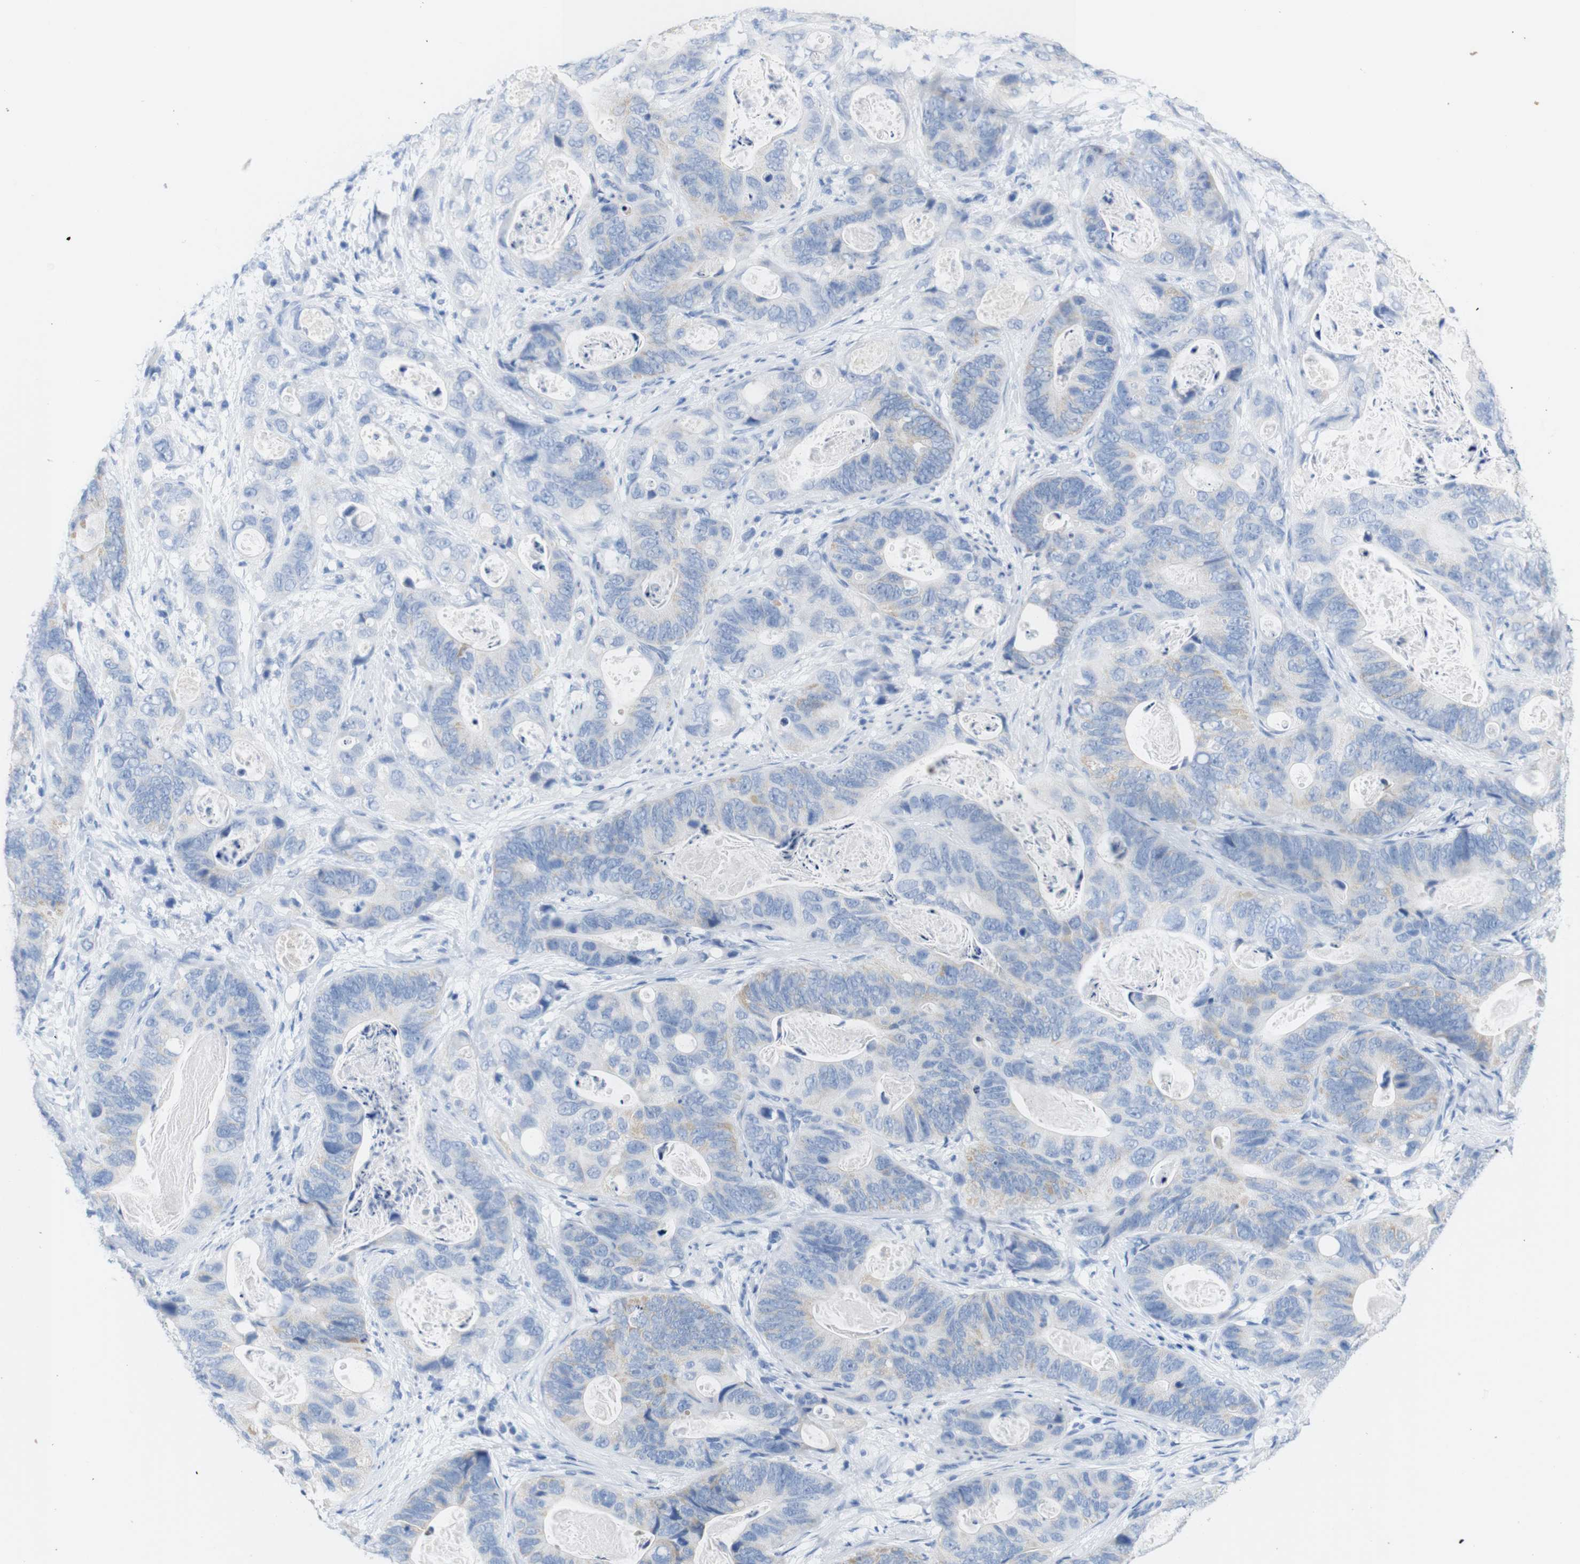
{"staining": {"intensity": "weak", "quantity": "<25%", "location": "cytoplasmic/membranous"}, "tissue": "stomach cancer", "cell_type": "Tumor cells", "image_type": "cancer", "snomed": [{"axis": "morphology", "description": "Adenocarcinoma, NOS"}, {"axis": "topography", "description": "Stomach"}], "caption": "This is an IHC histopathology image of adenocarcinoma (stomach). There is no positivity in tumor cells.", "gene": "LAG3", "patient": {"sex": "female", "age": 89}}